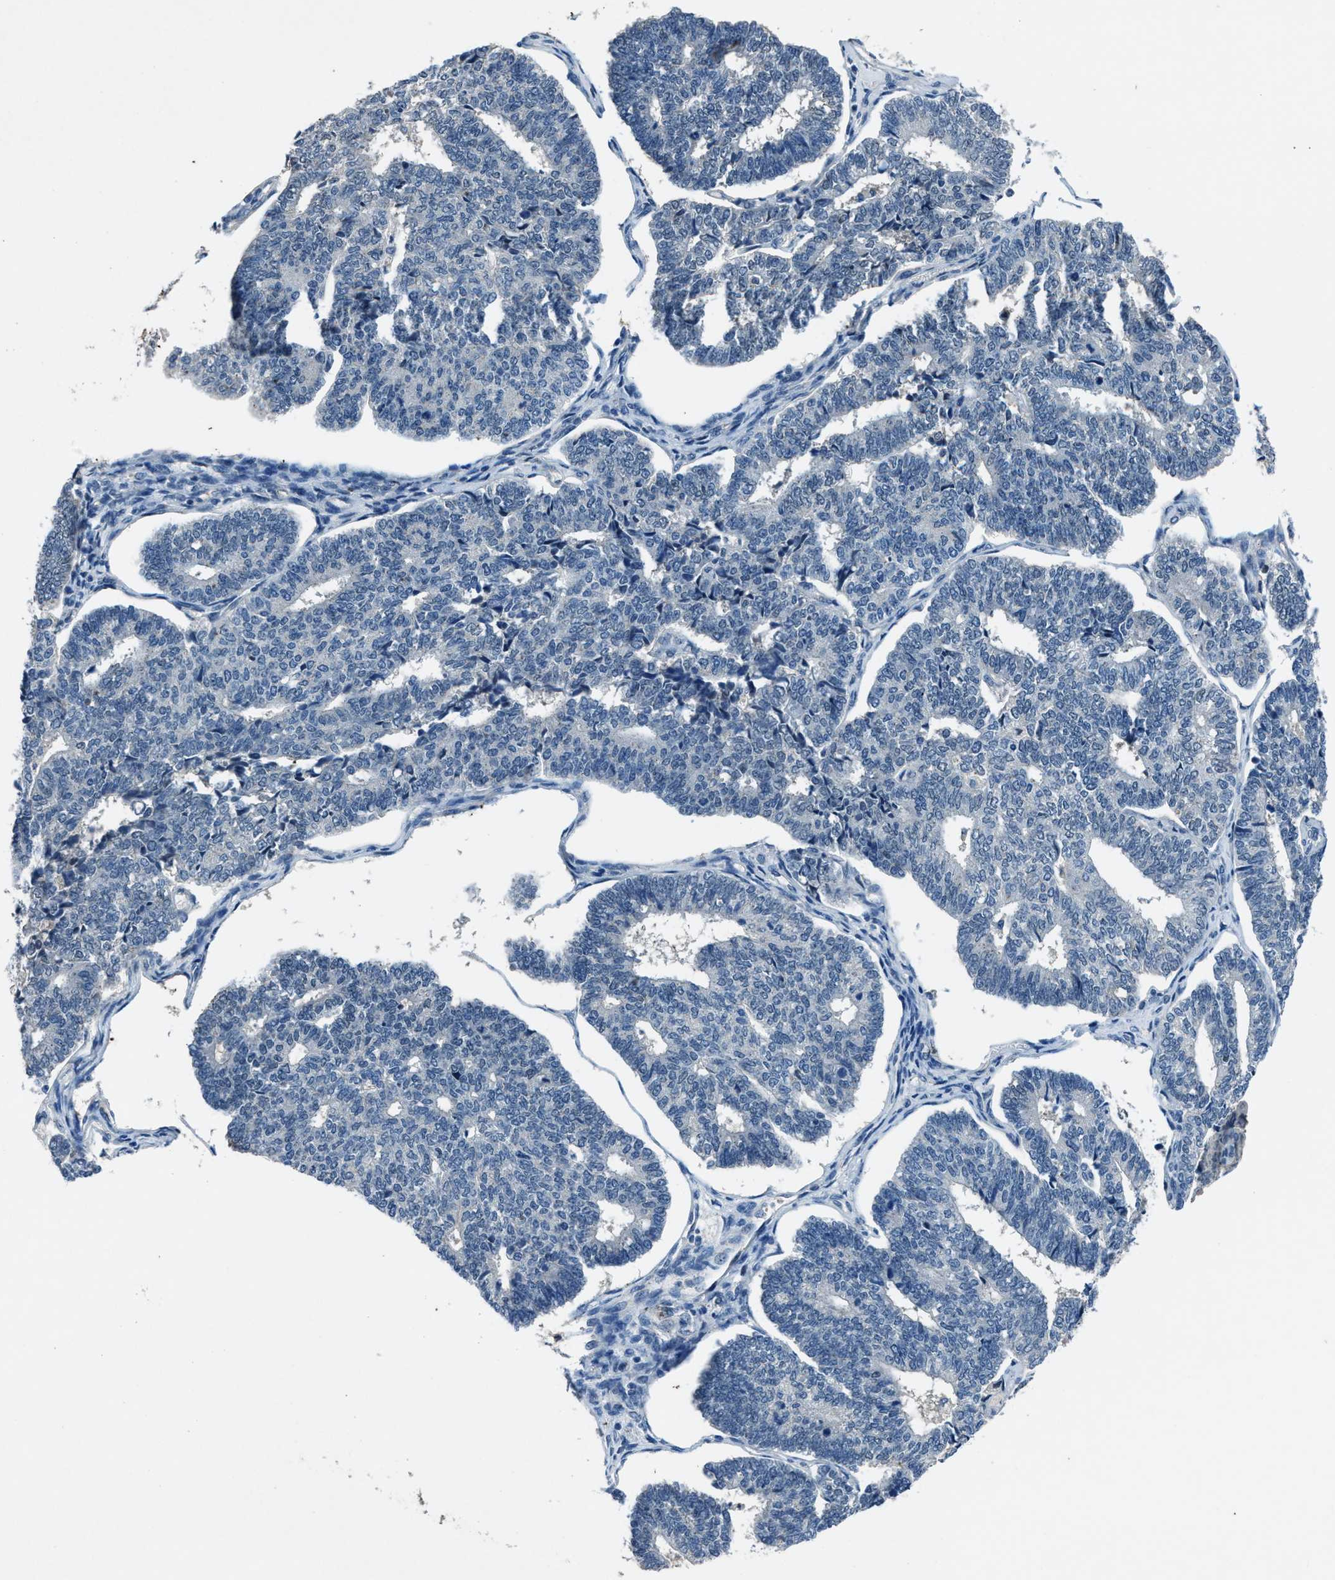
{"staining": {"intensity": "negative", "quantity": "none", "location": "none"}, "tissue": "endometrial cancer", "cell_type": "Tumor cells", "image_type": "cancer", "snomed": [{"axis": "morphology", "description": "Adenocarcinoma, NOS"}, {"axis": "topography", "description": "Endometrium"}], "caption": "The image shows no staining of tumor cells in endometrial cancer.", "gene": "DUSP19", "patient": {"sex": "female", "age": 70}}